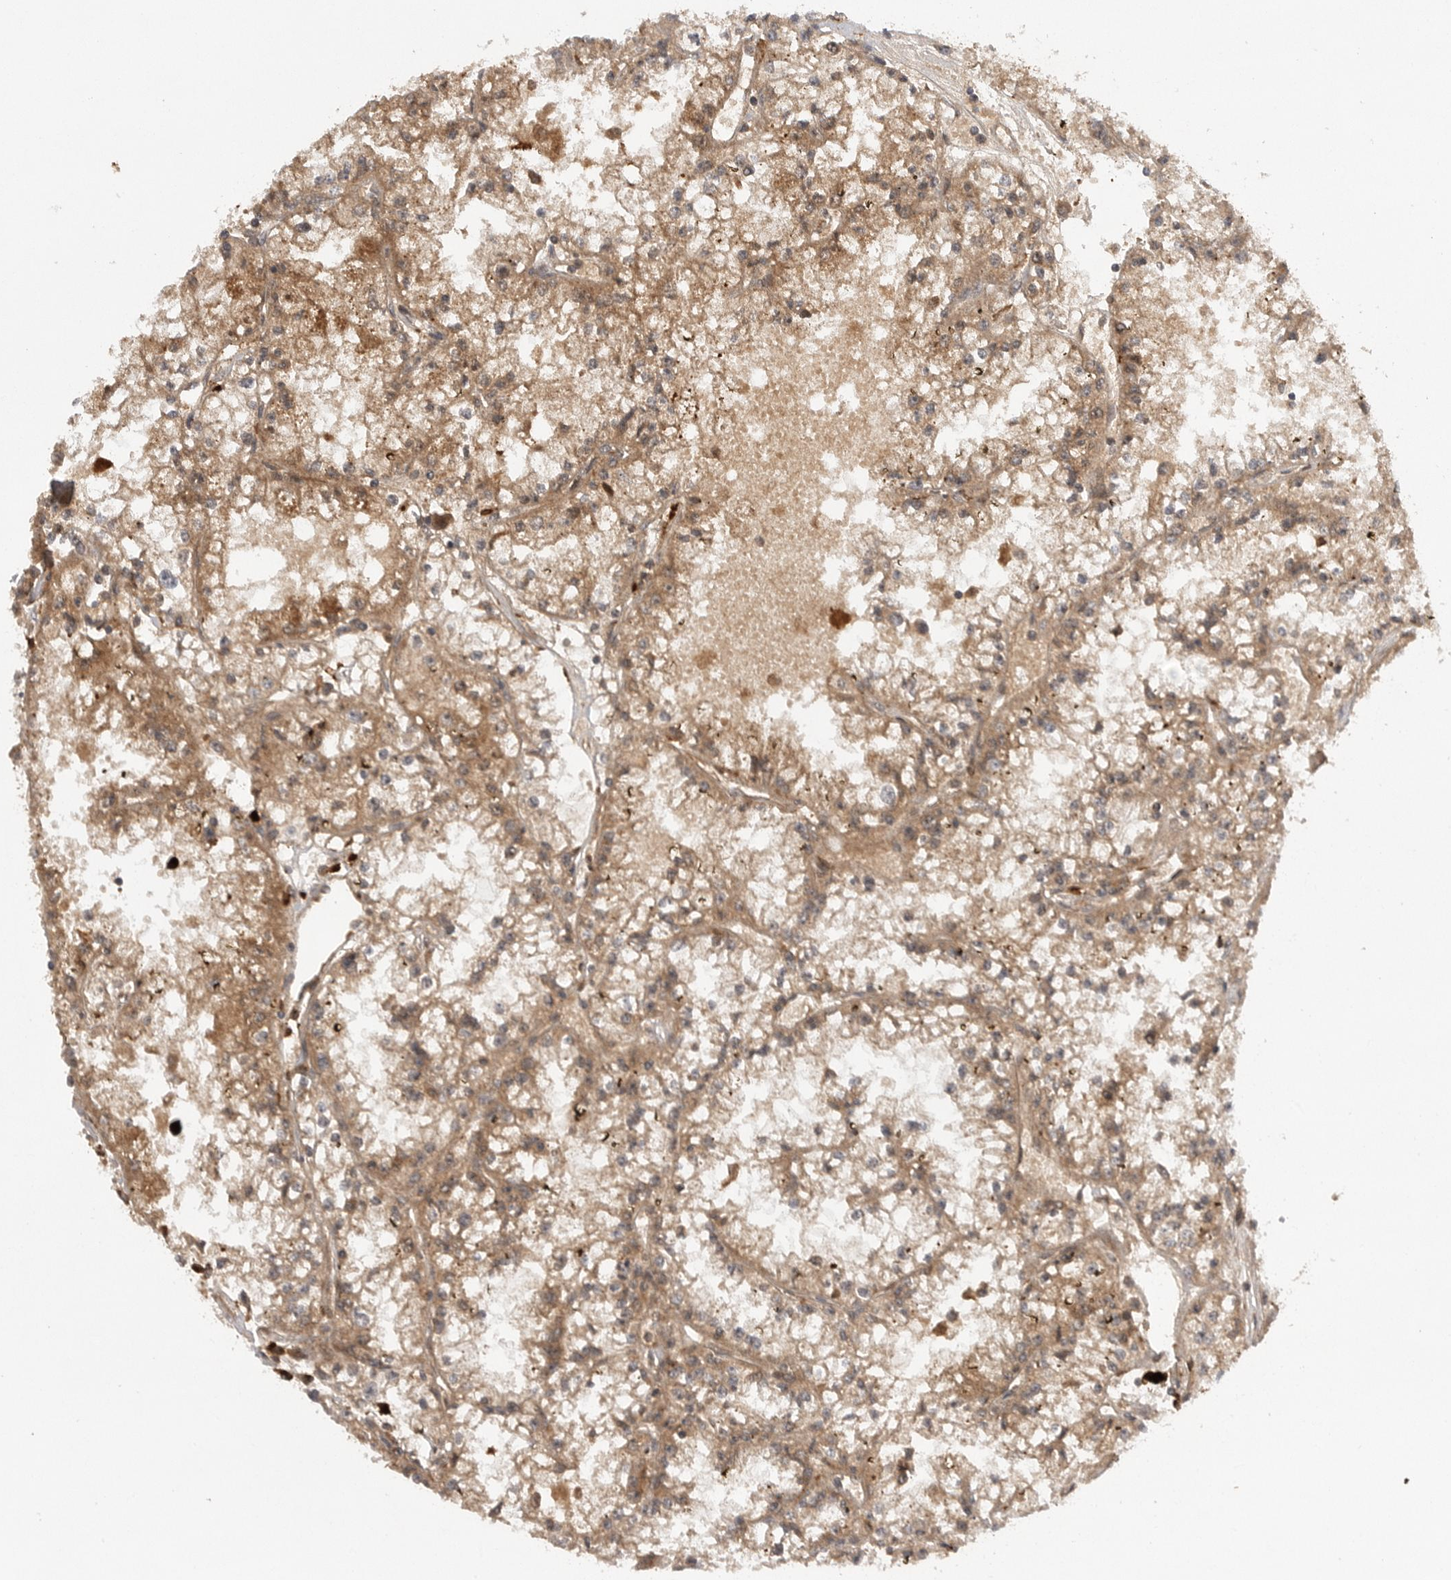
{"staining": {"intensity": "moderate", "quantity": ">75%", "location": "cytoplasmic/membranous"}, "tissue": "renal cancer", "cell_type": "Tumor cells", "image_type": "cancer", "snomed": [{"axis": "morphology", "description": "Adenocarcinoma, NOS"}, {"axis": "topography", "description": "Kidney"}], "caption": "Moderate cytoplasmic/membranous expression is appreciated in about >75% of tumor cells in renal cancer (adenocarcinoma).", "gene": "PRDX4", "patient": {"sex": "male", "age": 56}}